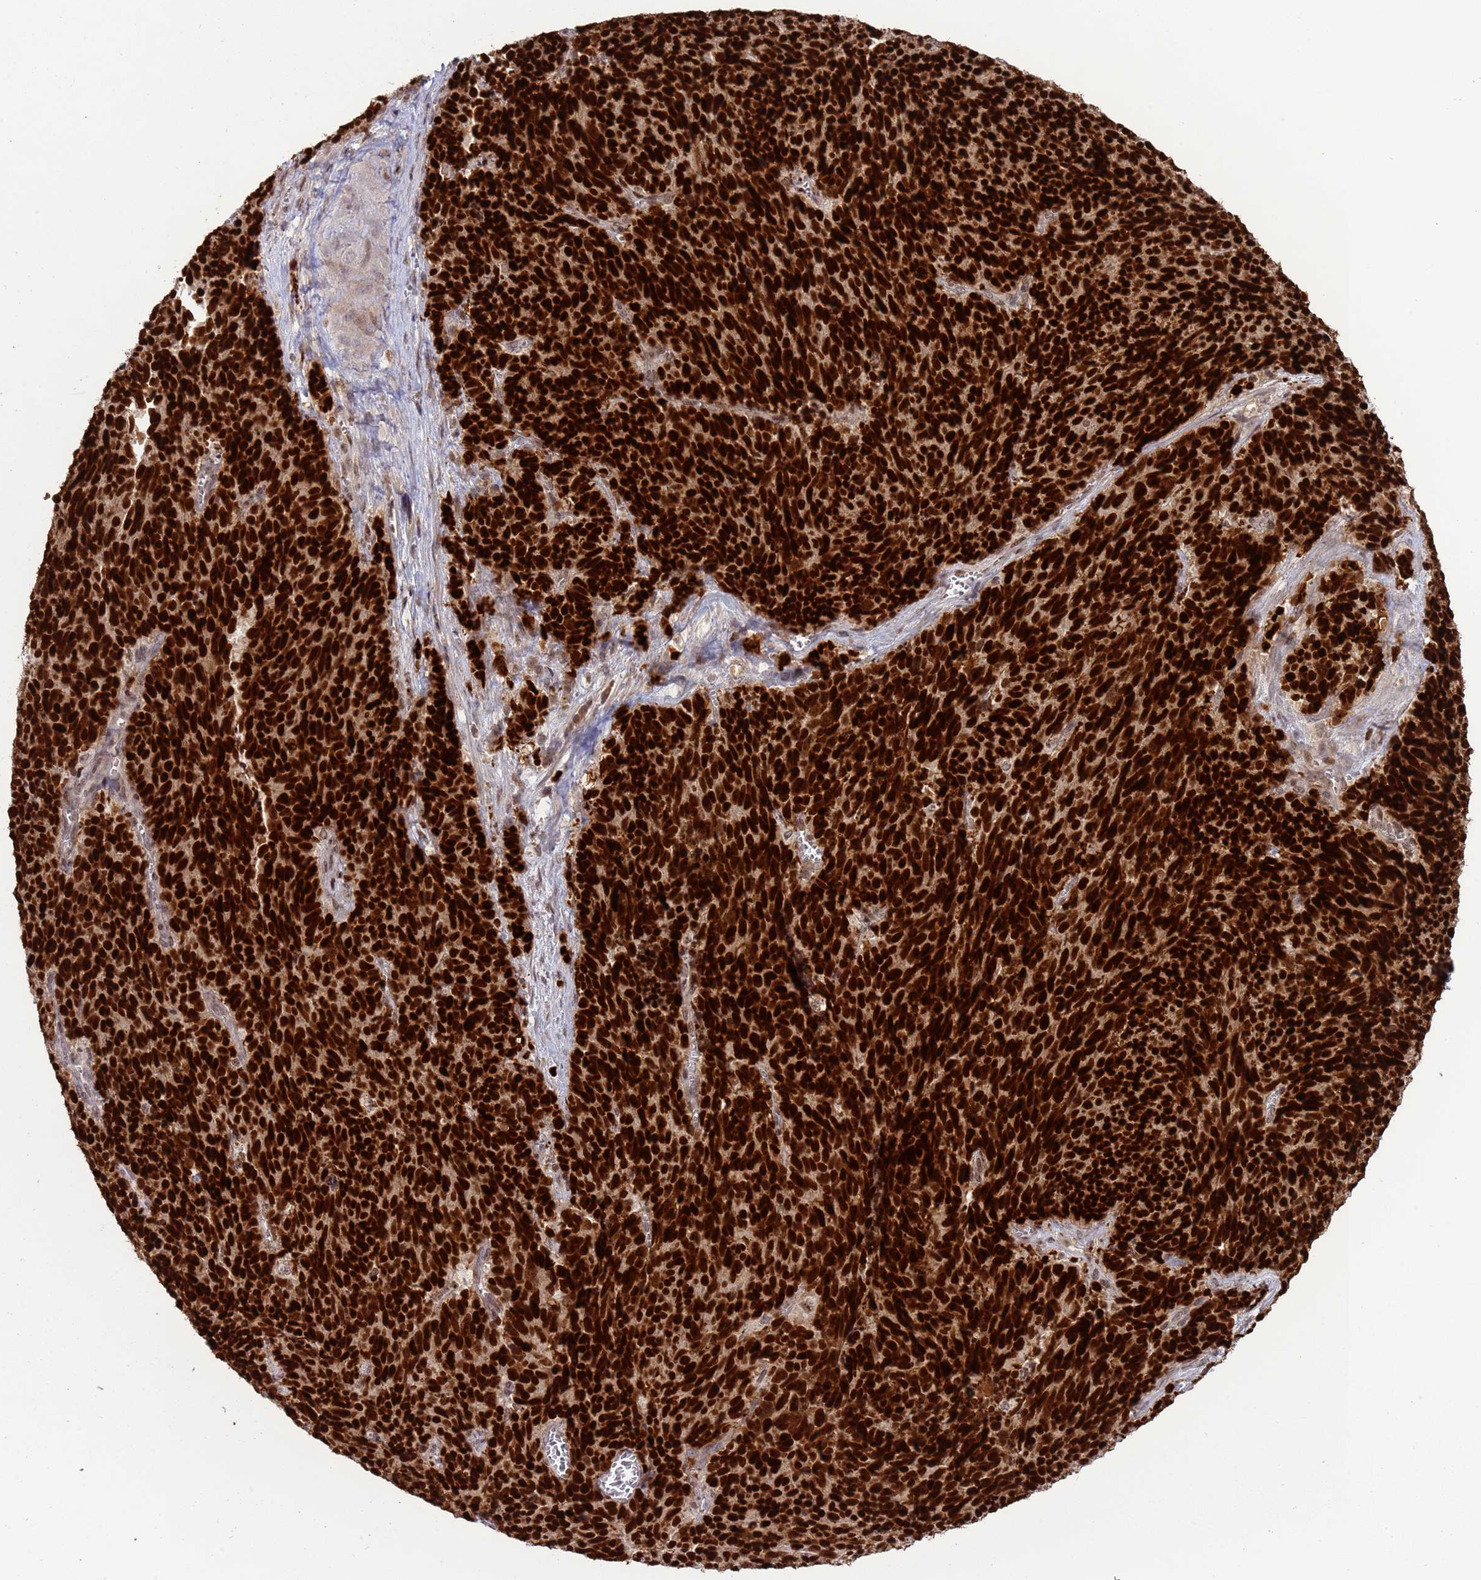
{"staining": {"intensity": "strong", "quantity": ">75%", "location": "nuclear"}, "tissue": "cervical cancer", "cell_type": "Tumor cells", "image_type": "cancer", "snomed": [{"axis": "morphology", "description": "Squamous cell carcinoma, NOS"}, {"axis": "topography", "description": "Cervix"}], "caption": "Brown immunohistochemical staining in cervical cancer demonstrates strong nuclear staining in approximately >75% of tumor cells.", "gene": "RCOR2", "patient": {"sex": "female", "age": 29}}